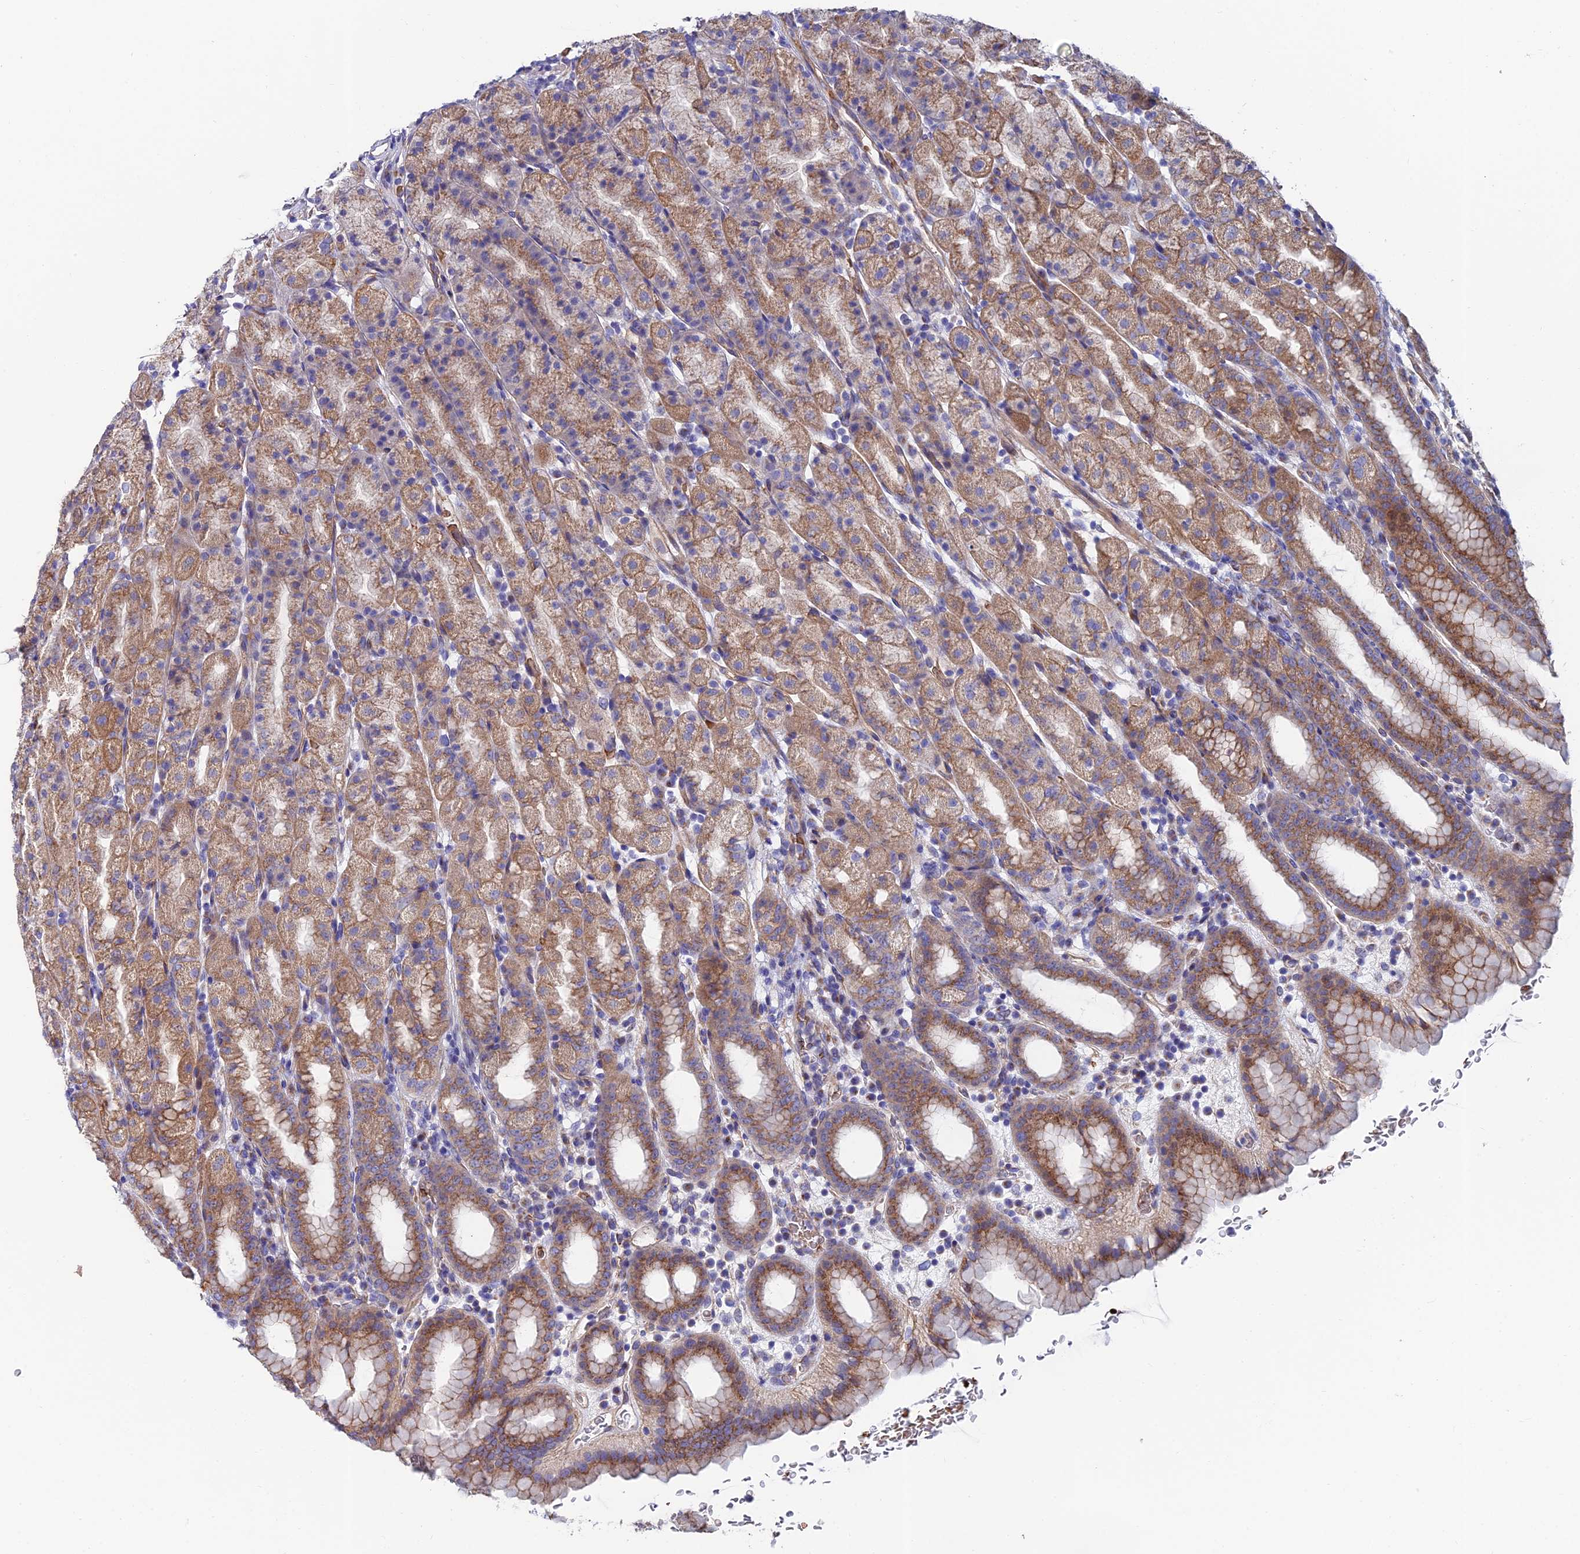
{"staining": {"intensity": "moderate", "quantity": ">75%", "location": "cytoplasmic/membranous"}, "tissue": "stomach", "cell_type": "Glandular cells", "image_type": "normal", "snomed": [{"axis": "morphology", "description": "Normal tissue, NOS"}, {"axis": "topography", "description": "Stomach, upper"}], "caption": "A micrograph of human stomach stained for a protein reveals moderate cytoplasmic/membranous brown staining in glandular cells.", "gene": "ADGRF3", "patient": {"sex": "male", "age": 68}}